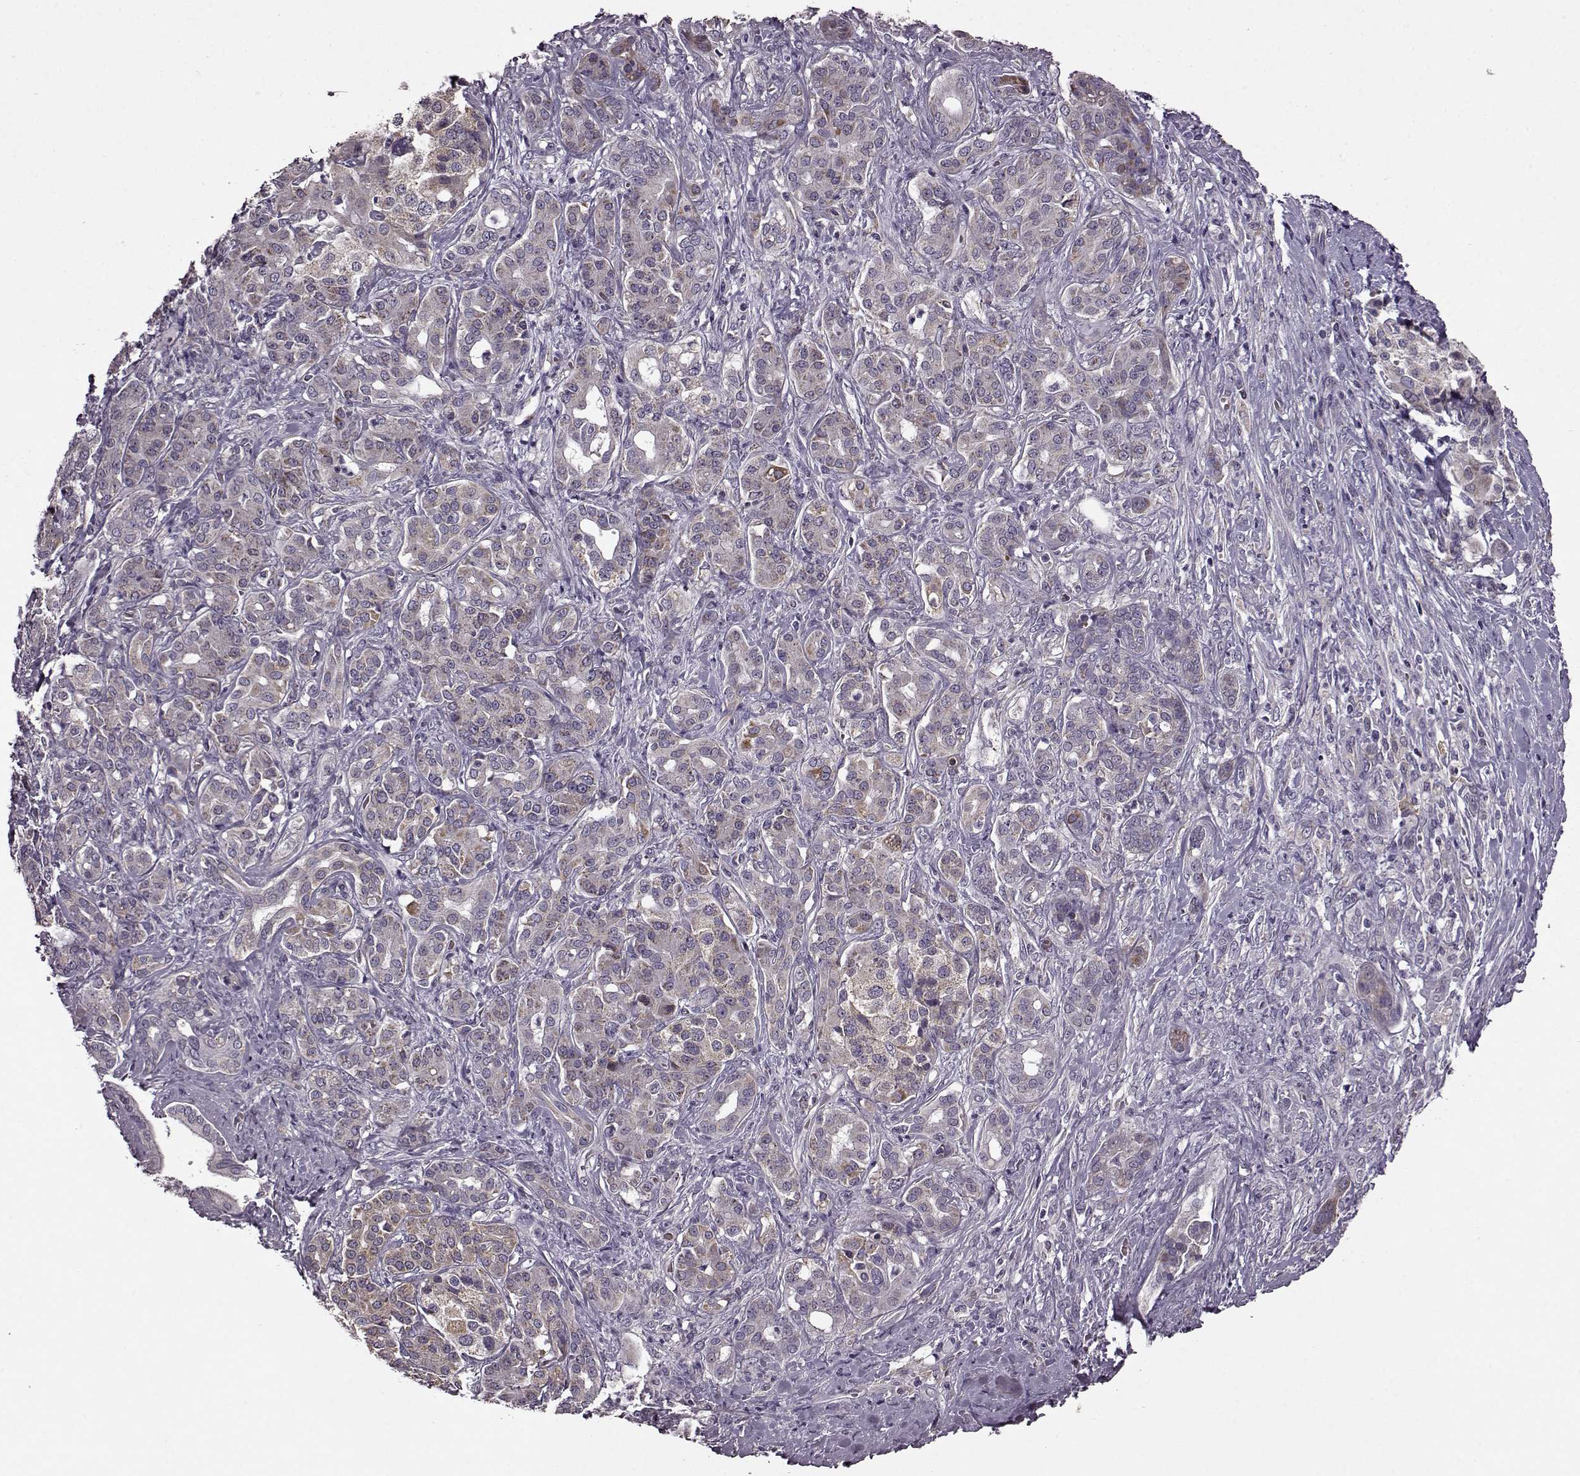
{"staining": {"intensity": "weak", "quantity": "<25%", "location": "cytoplasmic/membranous"}, "tissue": "pancreatic cancer", "cell_type": "Tumor cells", "image_type": "cancer", "snomed": [{"axis": "morphology", "description": "Normal tissue, NOS"}, {"axis": "morphology", "description": "Inflammation, NOS"}, {"axis": "morphology", "description": "Adenocarcinoma, NOS"}, {"axis": "topography", "description": "Pancreas"}], "caption": "Immunohistochemistry (IHC) of human pancreatic adenocarcinoma reveals no staining in tumor cells.", "gene": "MTSS1", "patient": {"sex": "male", "age": 57}}